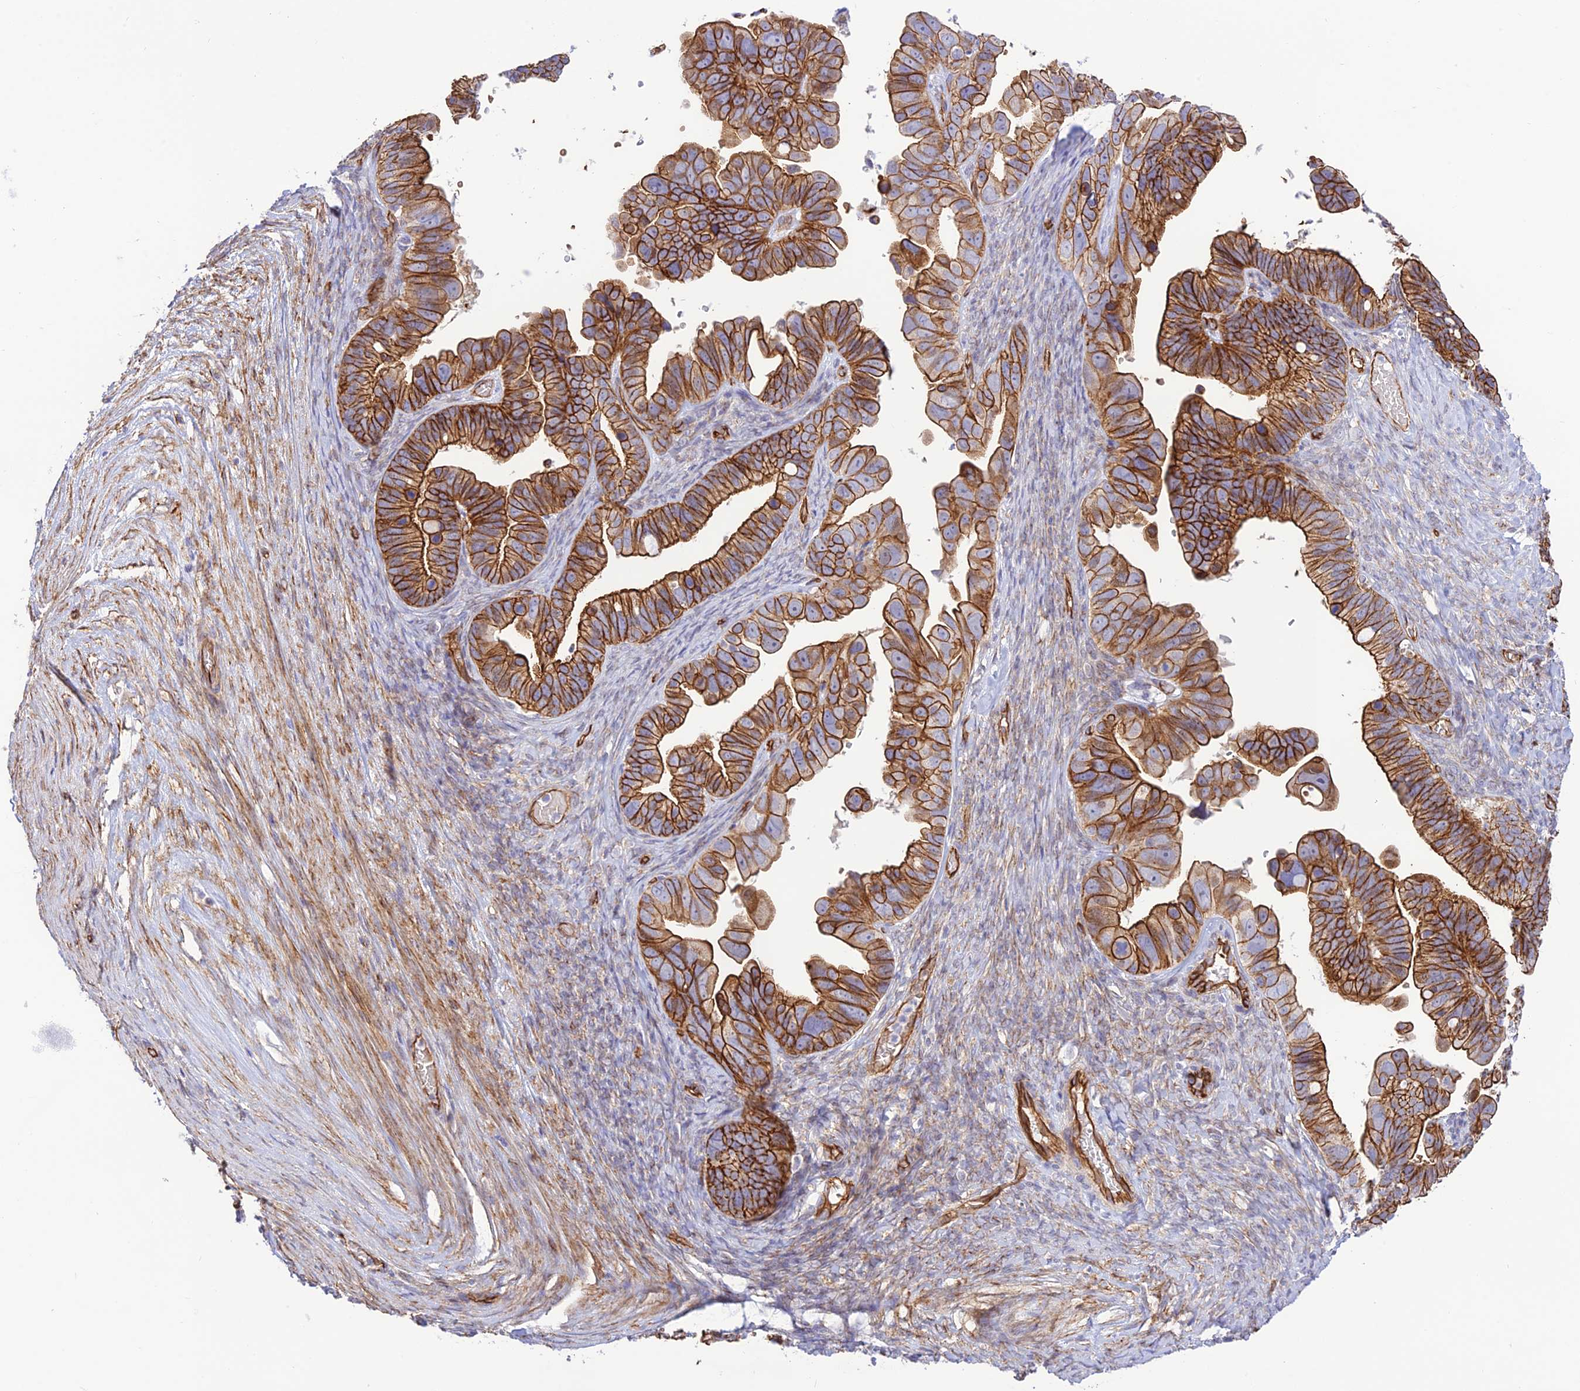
{"staining": {"intensity": "strong", "quantity": ">75%", "location": "cytoplasmic/membranous"}, "tissue": "ovarian cancer", "cell_type": "Tumor cells", "image_type": "cancer", "snomed": [{"axis": "morphology", "description": "Cystadenocarcinoma, serous, NOS"}, {"axis": "topography", "description": "Ovary"}], "caption": "A photomicrograph of human ovarian cancer (serous cystadenocarcinoma) stained for a protein shows strong cytoplasmic/membranous brown staining in tumor cells.", "gene": "YPEL5", "patient": {"sex": "female", "age": 56}}